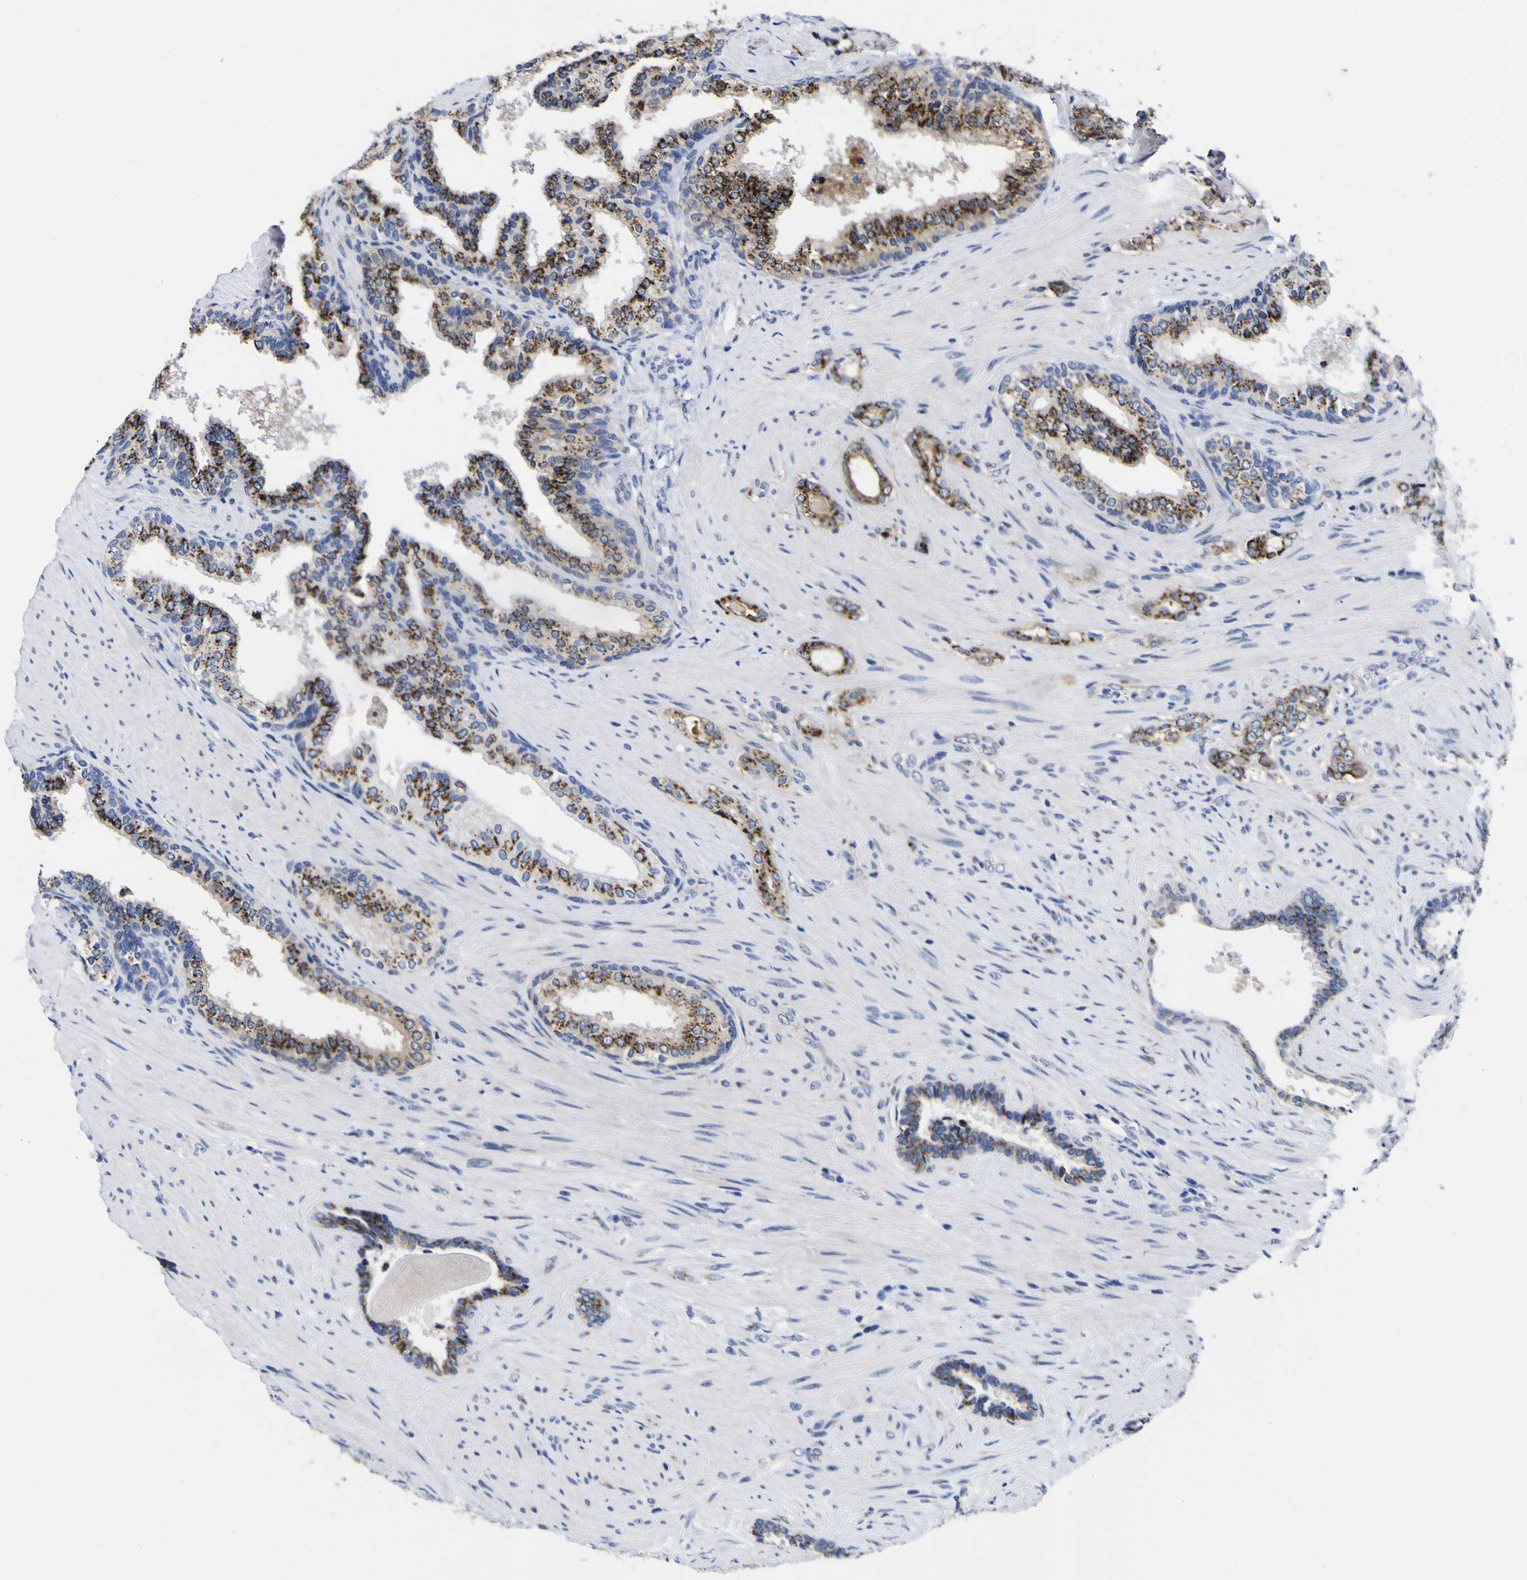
{"staining": {"intensity": "strong", "quantity": ">75%", "location": "cytoplasmic/membranous"}, "tissue": "prostate cancer", "cell_type": "Tumor cells", "image_type": "cancer", "snomed": [{"axis": "morphology", "description": "Adenocarcinoma, Low grade"}, {"axis": "topography", "description": "Prostate"}], "caption": "Prostate low-grade adenocarcinoma tissue shows strong cytoplasmic/membranous expression in approximately >75% of tumor cells", "gene": "GOLM1", "patient": {"sex": "male", "age": 60}}